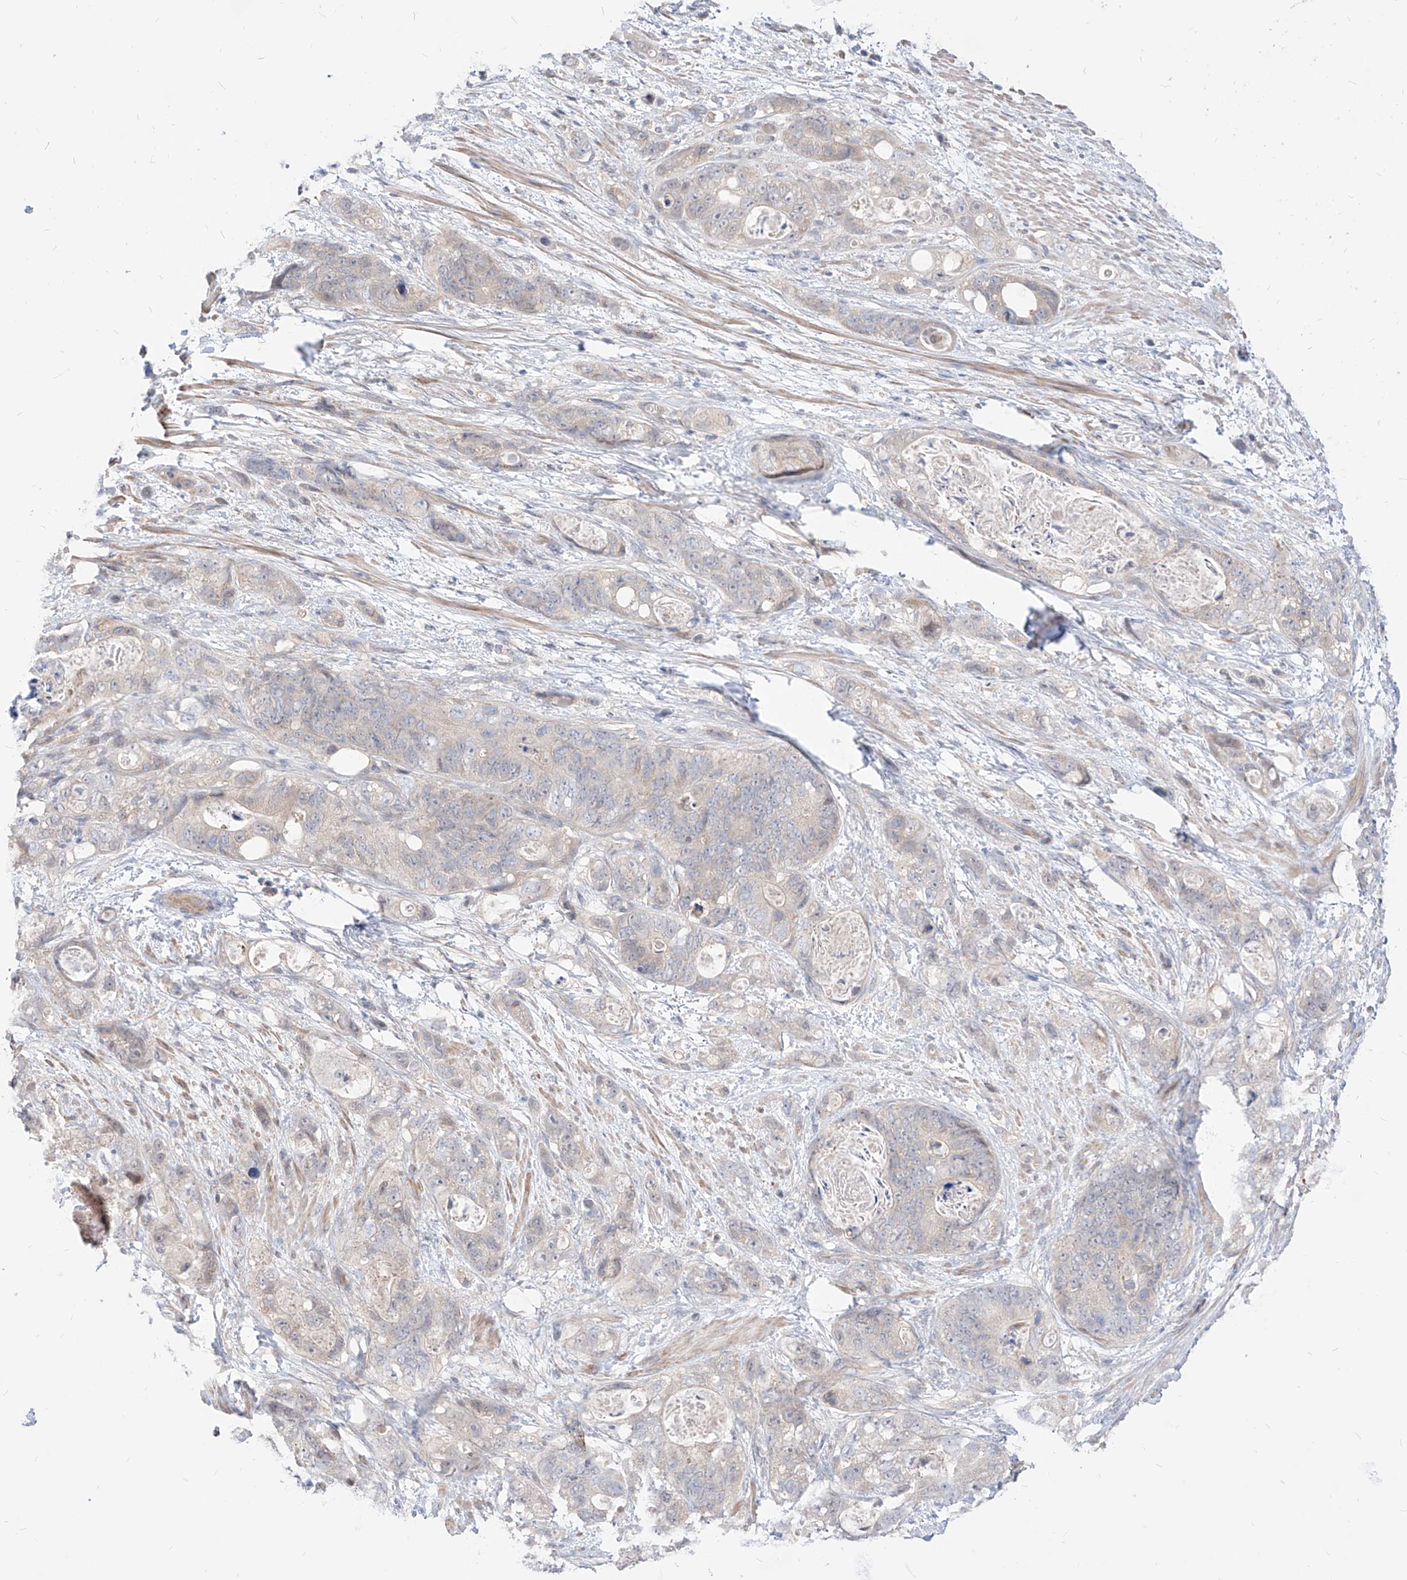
{"staining": {"intensity": "negative", "quantity": "none", "location": "none"}, "tissue": "stomach cancer", "cell_type": "Tumor cells", "image_type": "cancer", "snomed": [{"axis": "morphology", "description": "Normal tissue, NOS"}, {"axis": "morphology", "description": "Adenocarcinoma, NOS"}, {"axis": "topography", "description": "Stomach"}], "caption": "A high-resolution micrograph shows immunohistochemistry staining of stomach adenocarcinoma, which shows no significant positivity in tumor cells.", "gene": "TSNAX", "patient": {"sex": "female", "age": 89}}